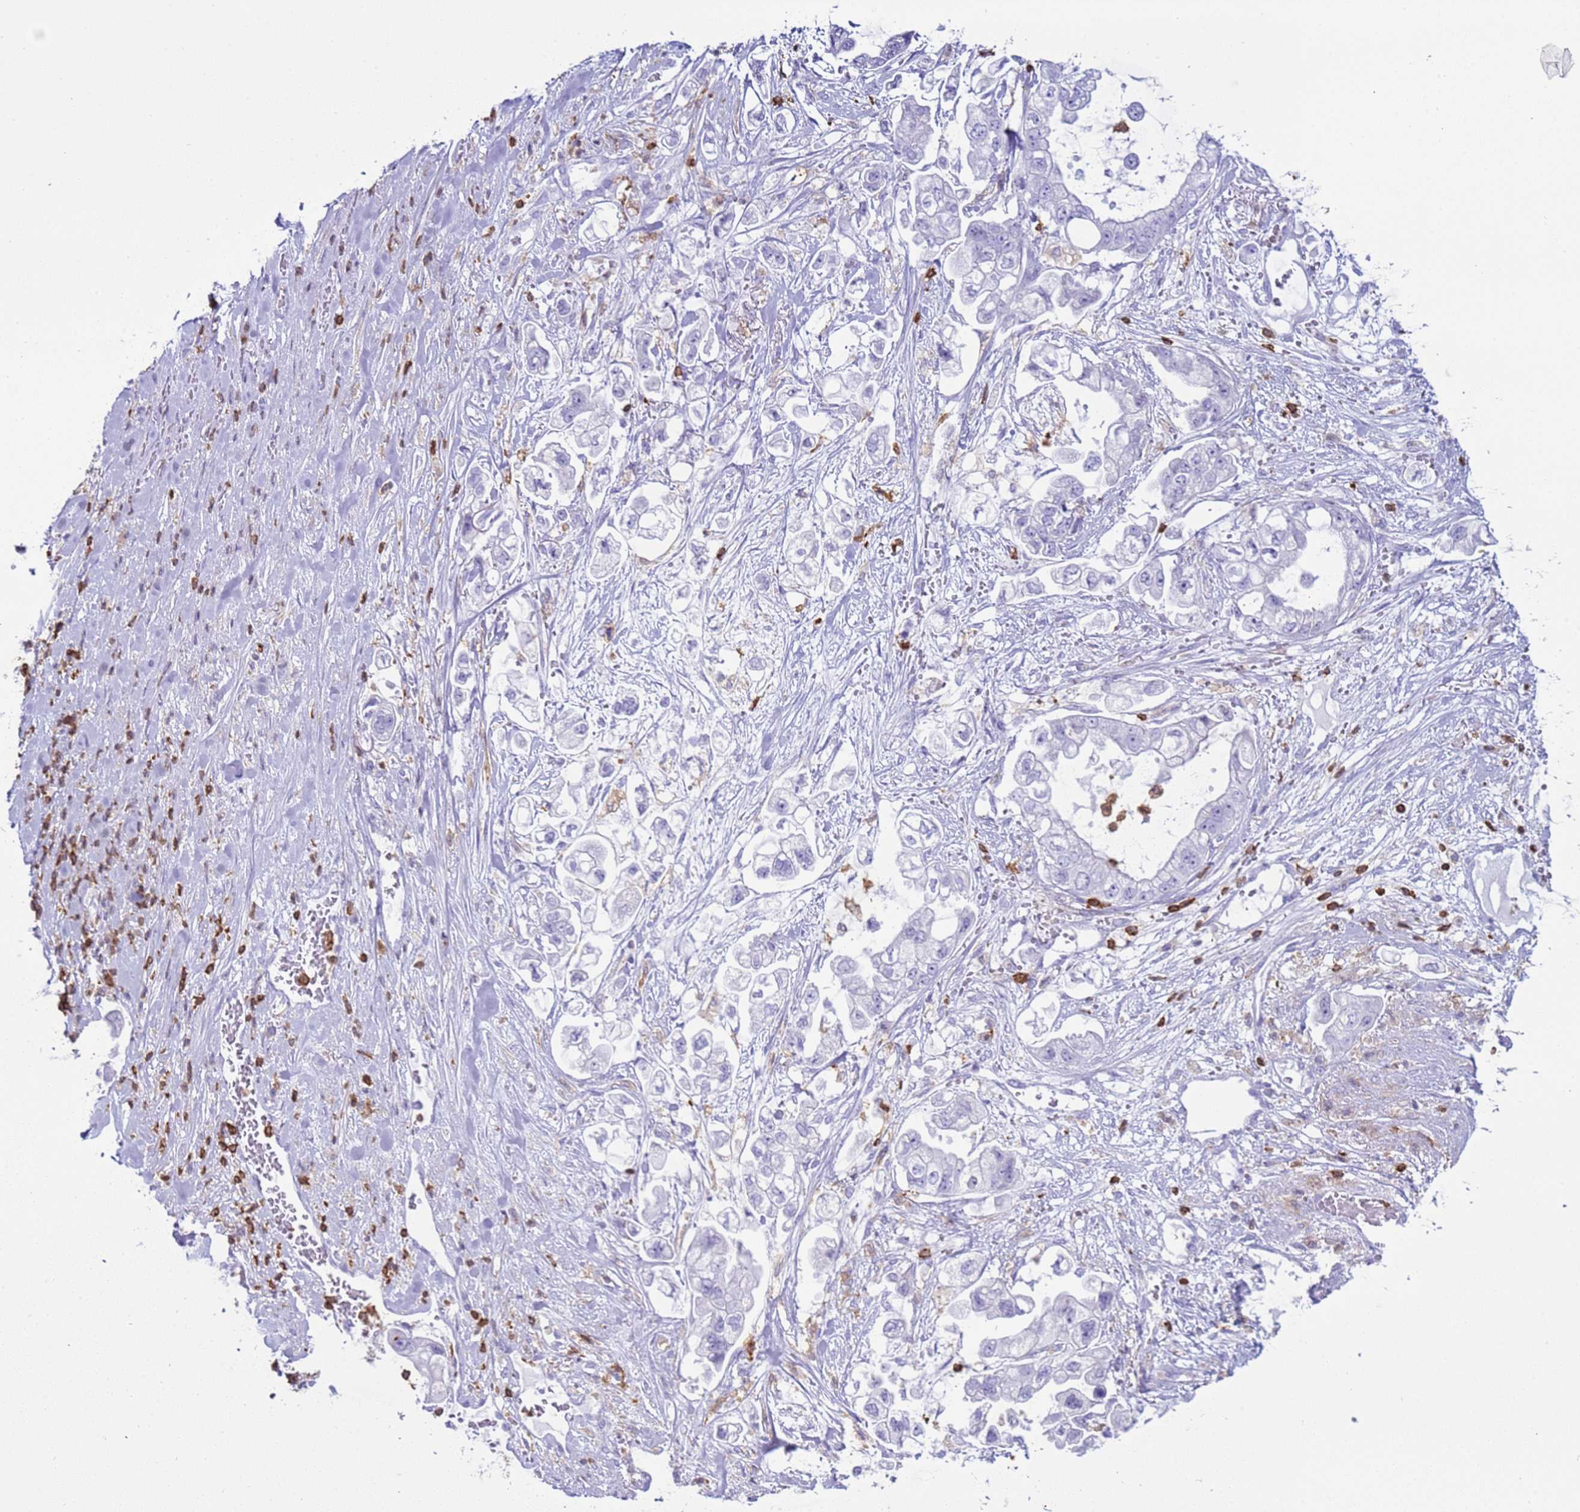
{"staining": {"intensity": "negative", "quantity": "none", "location": "none"}, "tissue": "stomach cancer", "cell_type": "Tumor cells", "image_type": "cancer", "snomed": [{"axis": "morphology", "description": "Adenocarcinoma, NOS"}, {"axis": "topography", "description": "Stomach"}], "caption": "A micrograph of human stomach cancer (adenocarcinoma) is negative for staining in tumor cells.", "gene": "IRF5", "patient": {"sex": "male", "age": 62}}